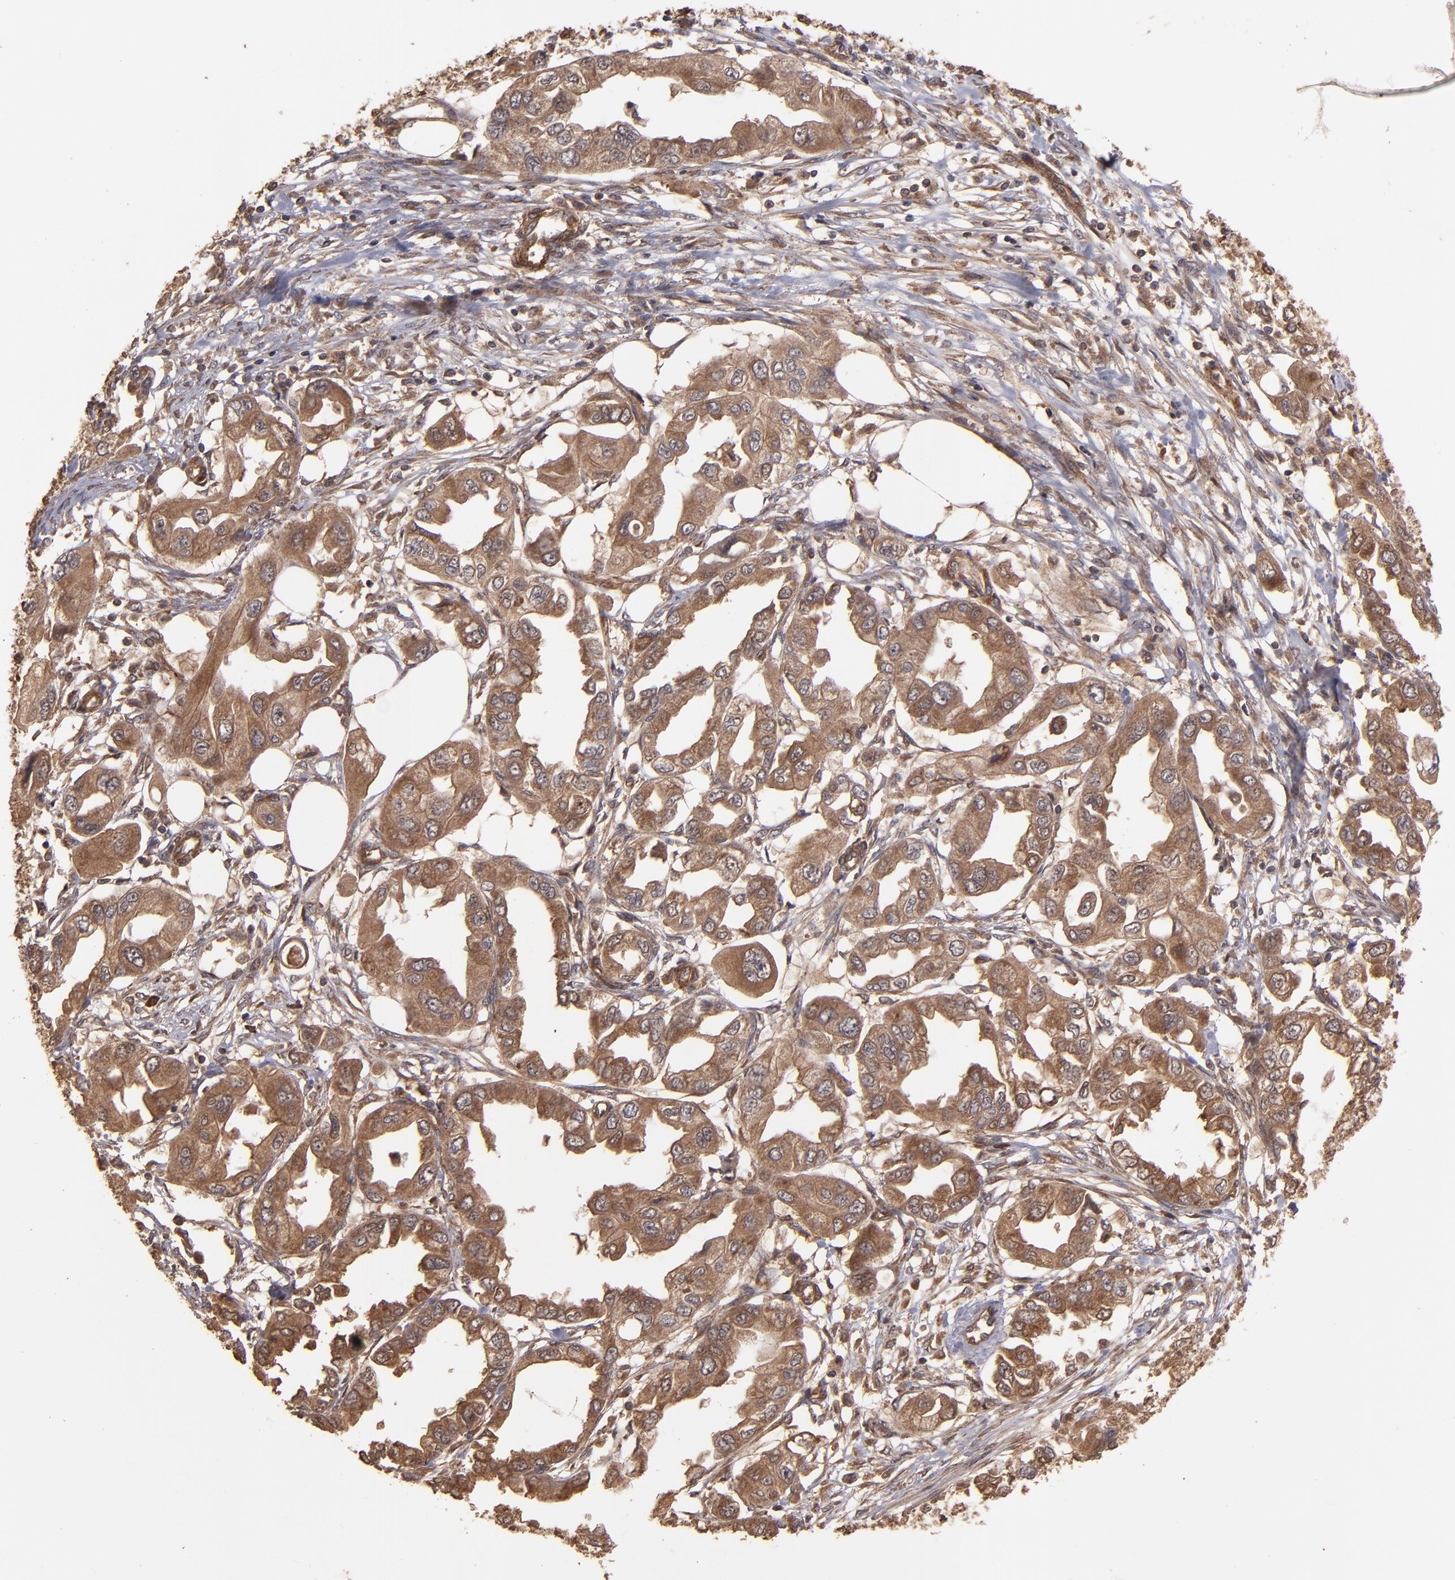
{"staining": {"intensity": "strong", "quantity": ">75%", "location": "cytoplasmic/membranous"}, "tissue": "endometrial cancer", "cell_type": "Tumor cells", "image_type": "cancer", "snomed": [{"axis": "morphology", "description": "Adenocarcinoma, NOS"}, {"axis": "topography", "description": "Endometrium"}], "caption": "Strong cytoplasmic/membranous positivity is seen in about >75% of tumor cells in endometrial cancer (adenocarcinoma). (IHC, brightfield microscopy, high magnification).", "gene": "TXNDC16", "patient": {"sex": "female", "age": 67}}